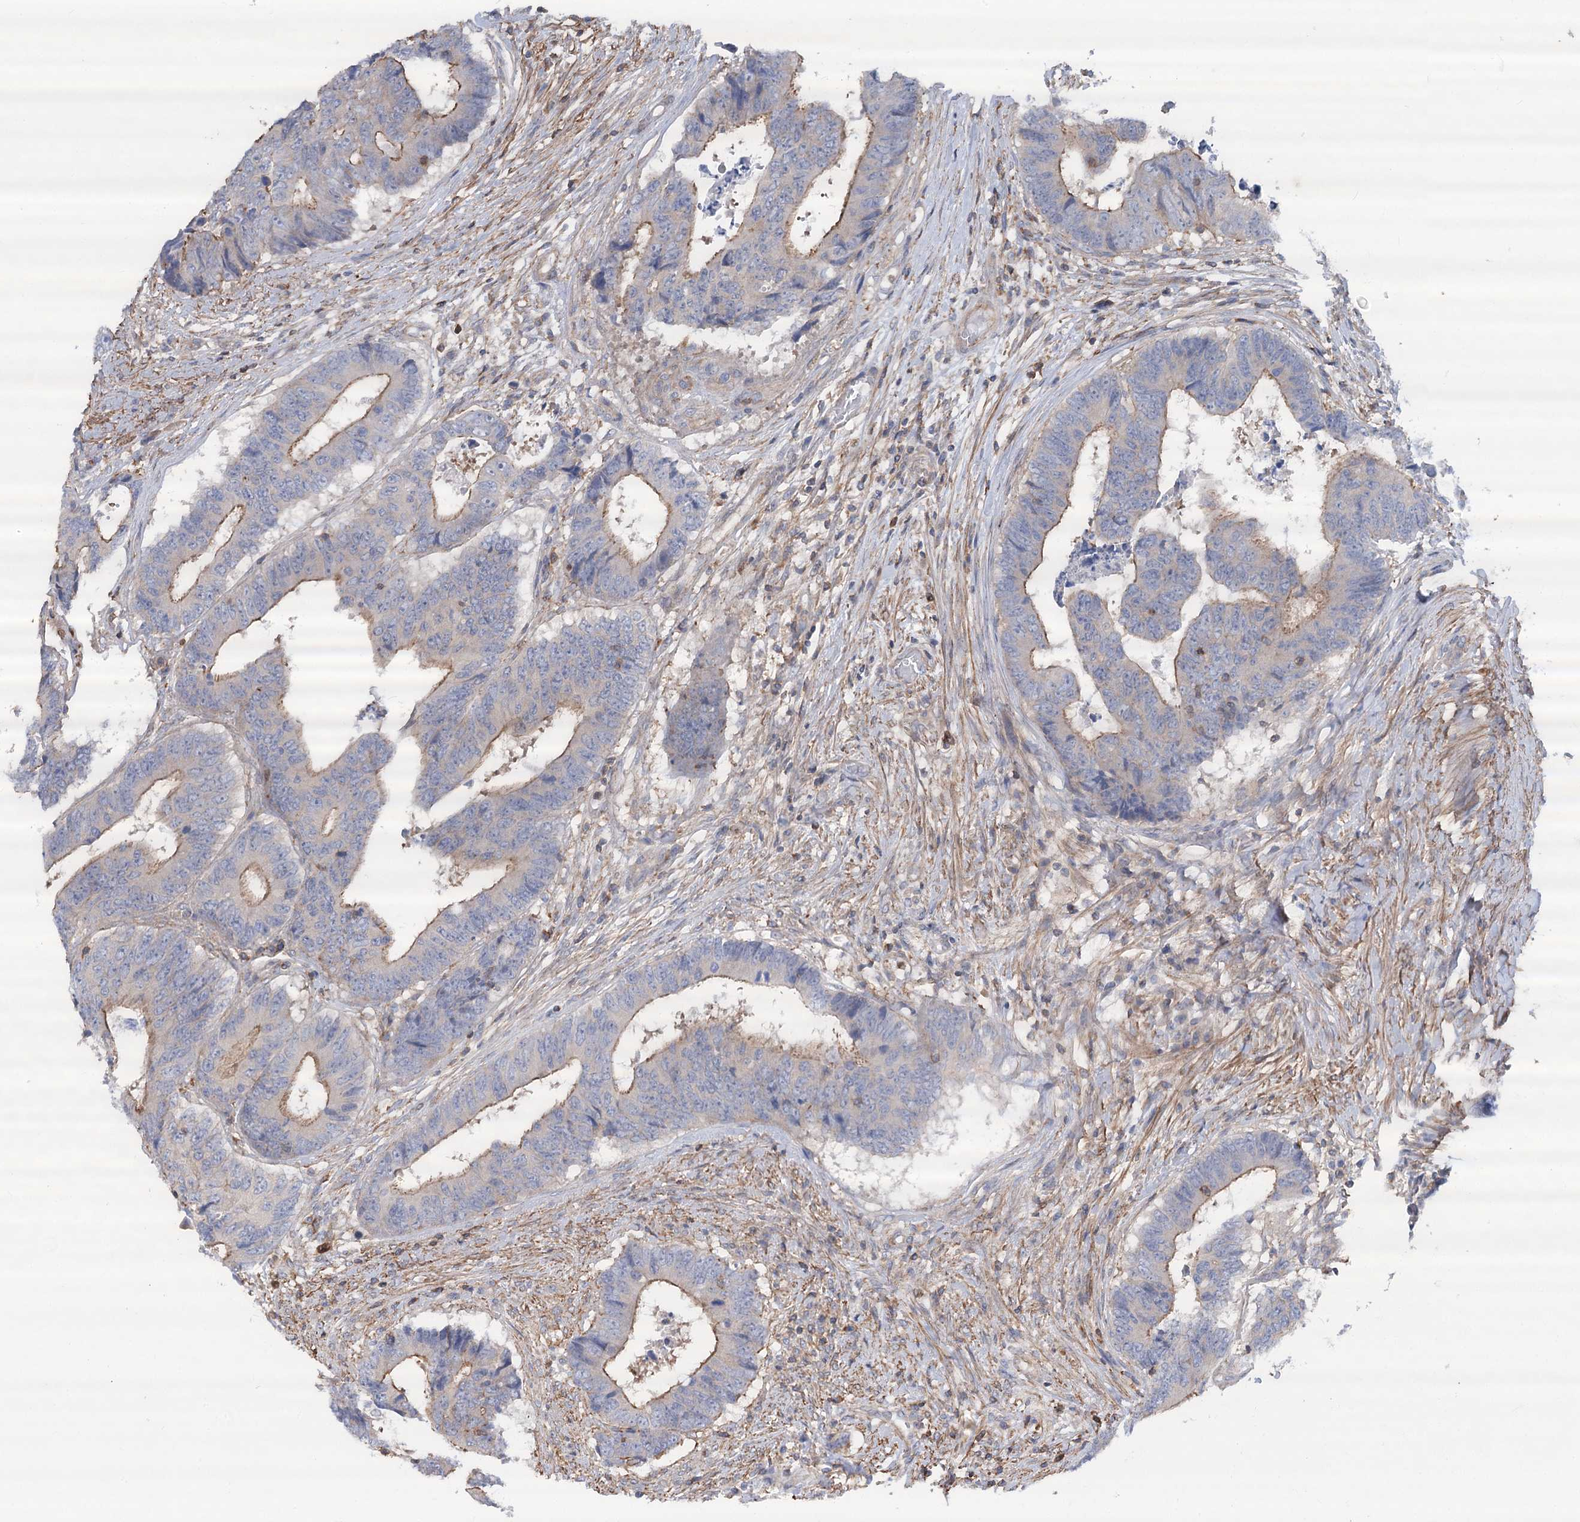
{"staining": {"intensity": "moderate", "quantity": "<25%", "location": "cytoplasmic/membranous"}, "tissue": "colorectal cancer", "cell_type": "Tumor cells", "image_type": "cancer", "snomed": [{"axis": "morphology", "description": "Adenocarcinoma, NOS"}, {"axis": "topography", "description": "Rectum"}], "caption": "Approximately <25% of tumor cells in adenocarcinoma (colorectal) show moderate cytoplasmic/membranous protein staining as visualized by brown immunohistochemical staining.", "gene": "LARP1B", "patient": {"sex": "male", "age": 84}}